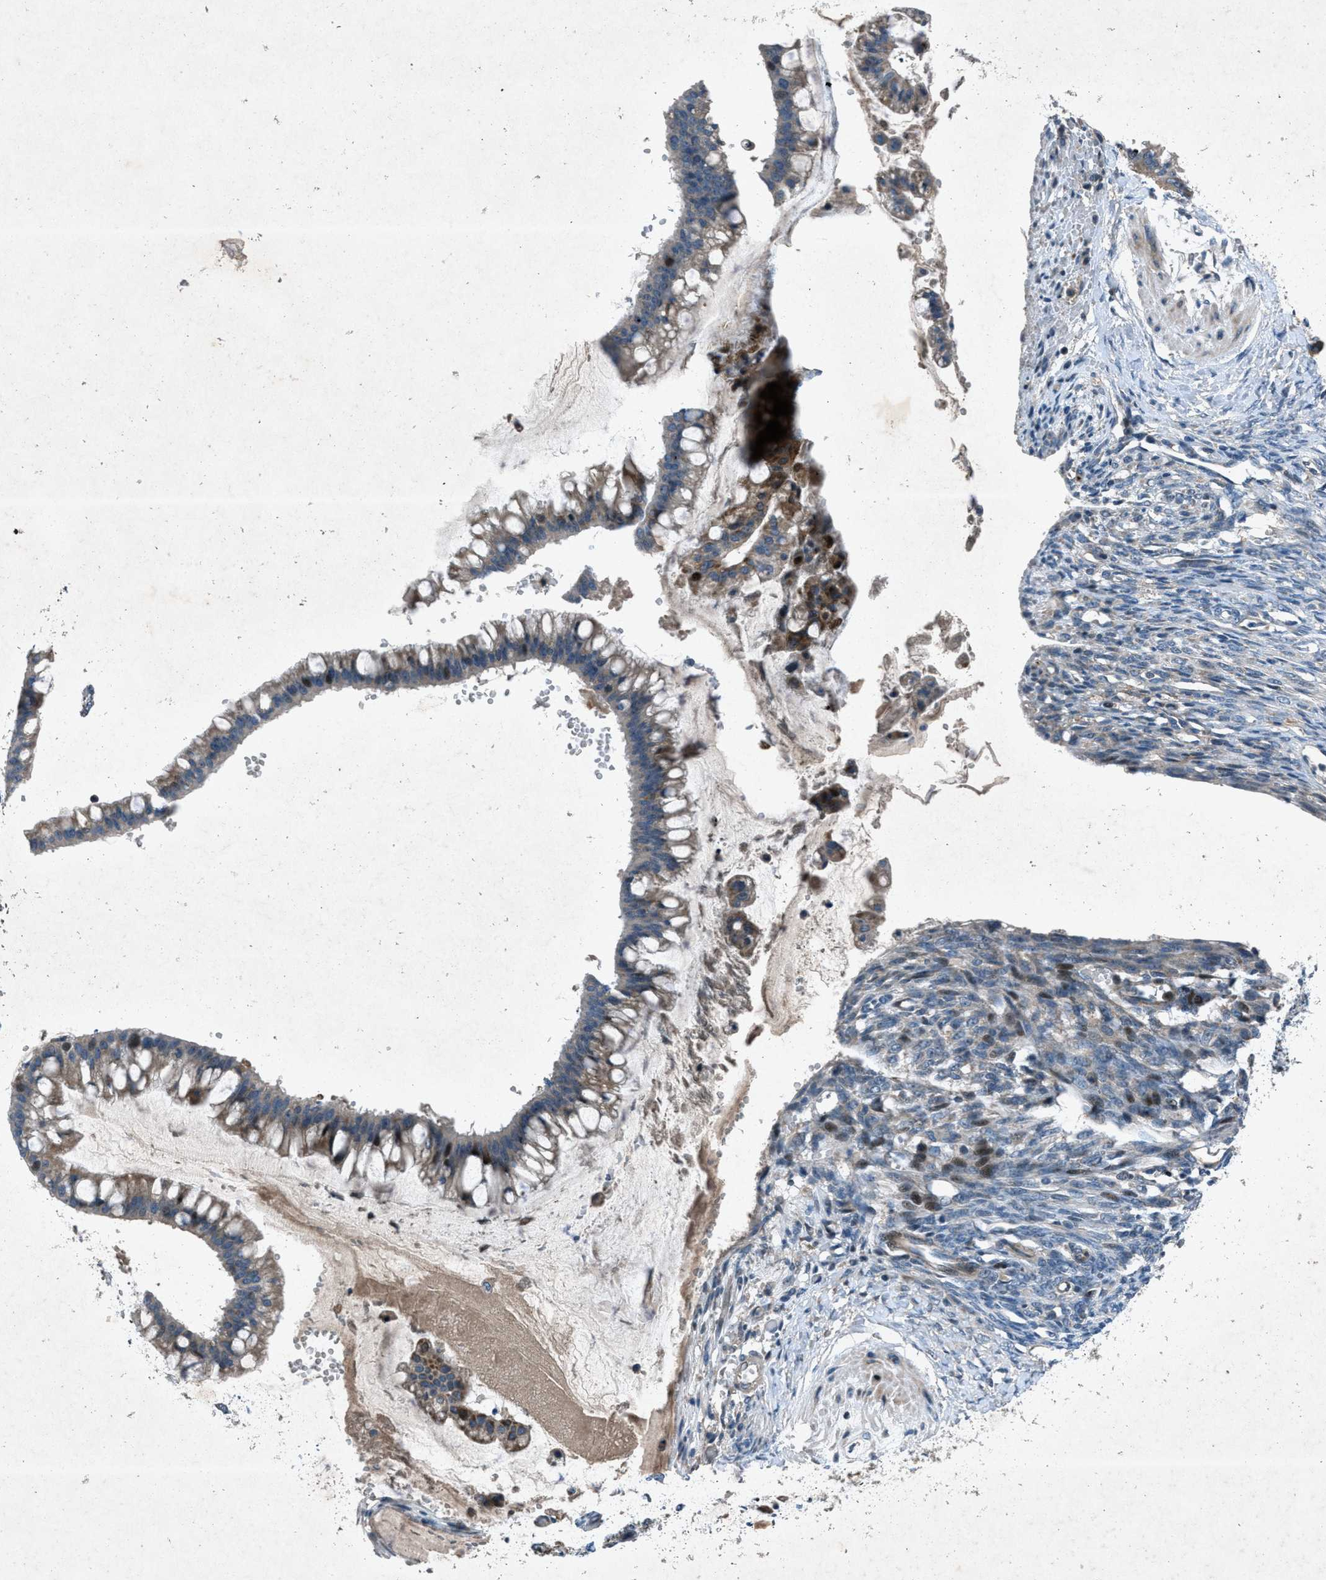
{"staining": {"intensity": "moderate", "quantity": "<25%", "location": "cytoplasmic/membranous,nuclear"}, "tissue": "ovarian cancer", "cell_type": "Tumor cells", "image_type": "cancer", "snomed": [{"axis": "morphology", "description": "Cystadenocarcinoma, mucinous, NOS"}, {"axis": "topography", "description": "Ovary"}], "caption": "Immunohistochemistry (IHC) micrograph of ovarian cancer (mucinous cystadenocarcinoma) stained for a protein (brown), which shows low levels of moderate cytoplasmic/membranous and nuclear expression in about <25% of tumor cells.", "gene": "CLEC2D", "patient": {"sex": "female", "age": 73}}